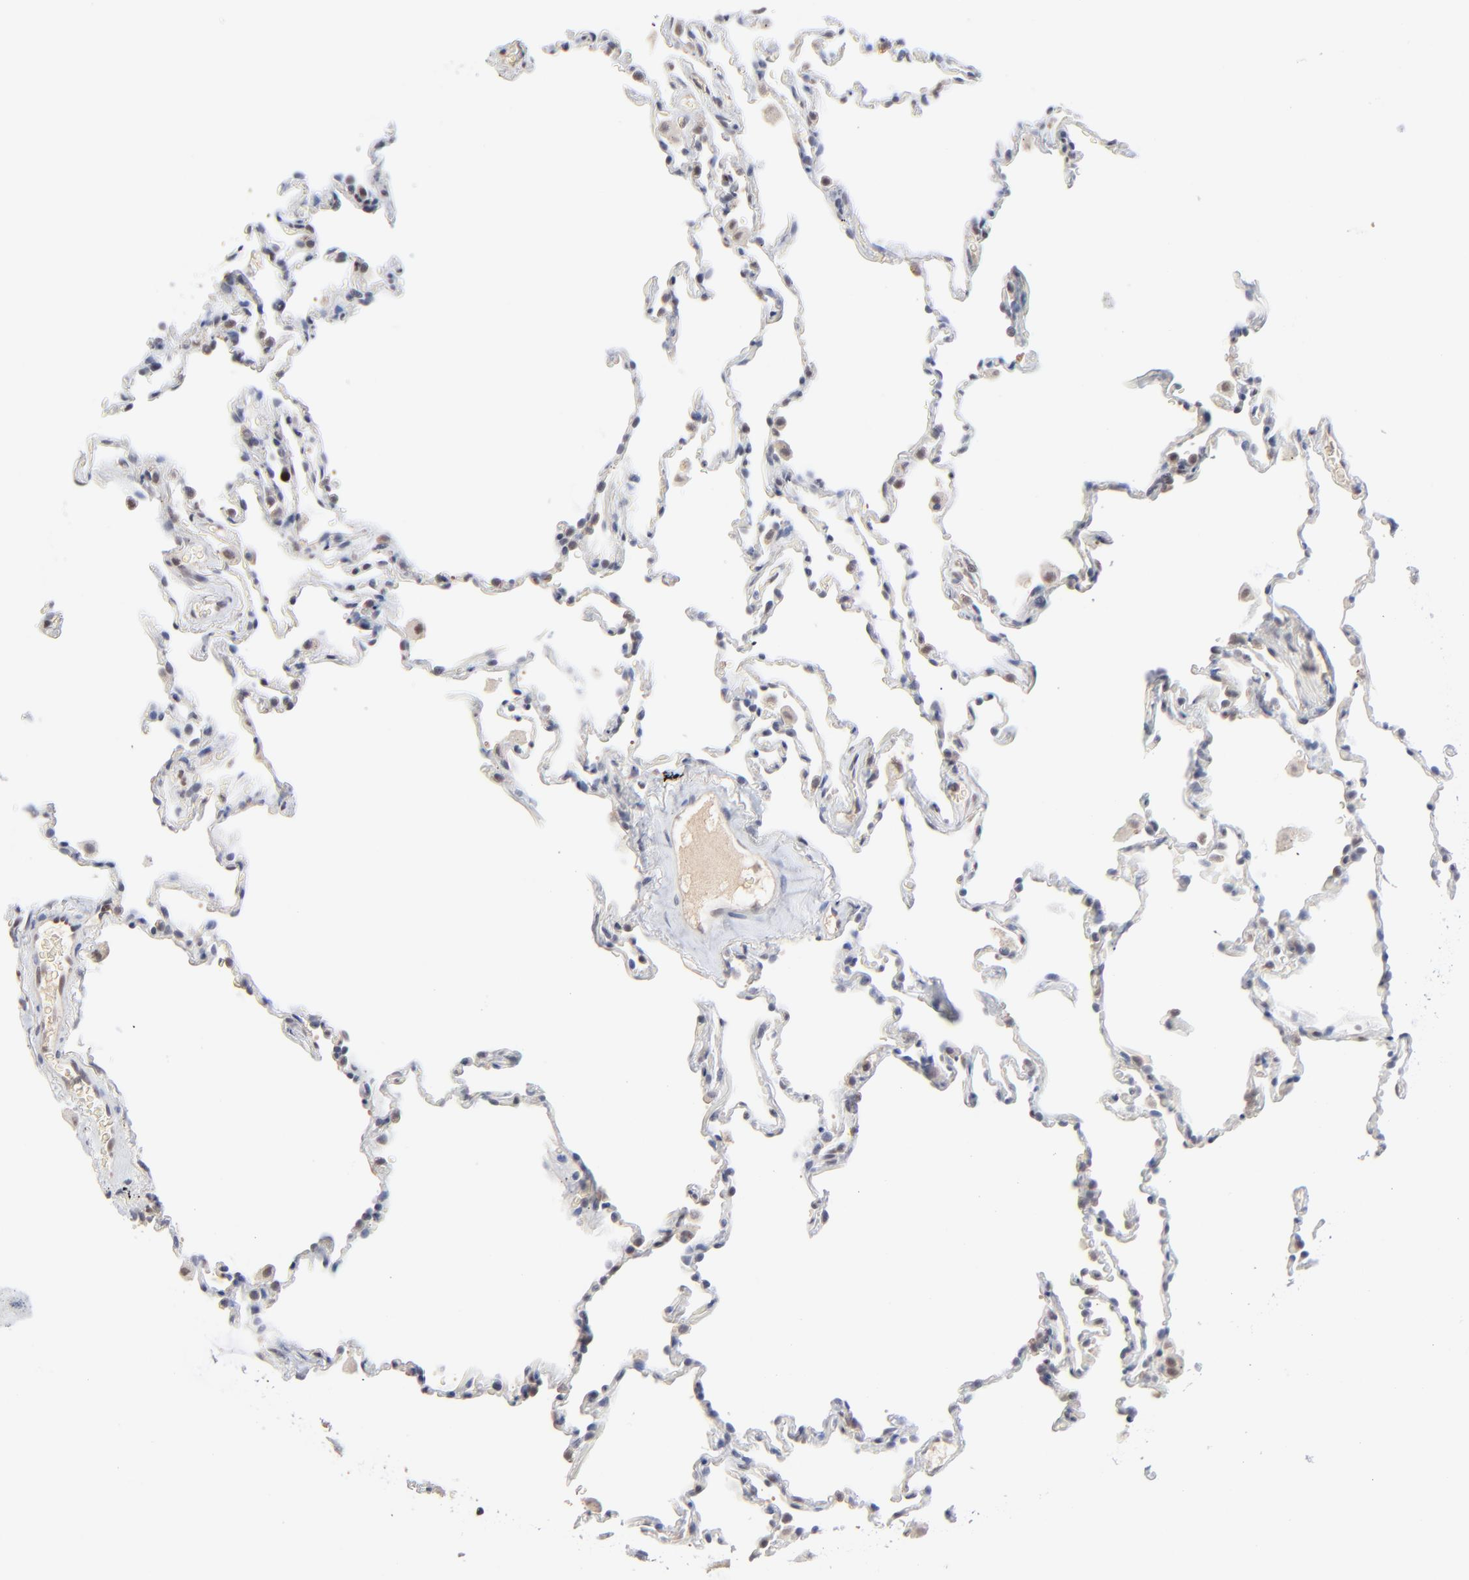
{"staining": {"intensity": "negative", "quantity": "none", "location": "none"}, "tissue": "lung", "cell_type": "Alveolar cells", "image_type": "normal", "snomed": [{"axis": "morphology", "description": "Normal tissue, NOS"}, {"axis": "morphology", "description": "Soft tissue tumor metastatic"}, {"axis": "topography", "description": "Lung"}], "caption": "IHC histopathology image of unremarkable lung: lung stained with DAB reveals no significant protein staining in alveolar cells. The staining is performed using DAB (3,3'-diaminobenzidine) brown chromogen with nuclei counter-stained in using hematoxylin.", "gene": "MAX", "patient": {"sex": "male", "age": 59}}